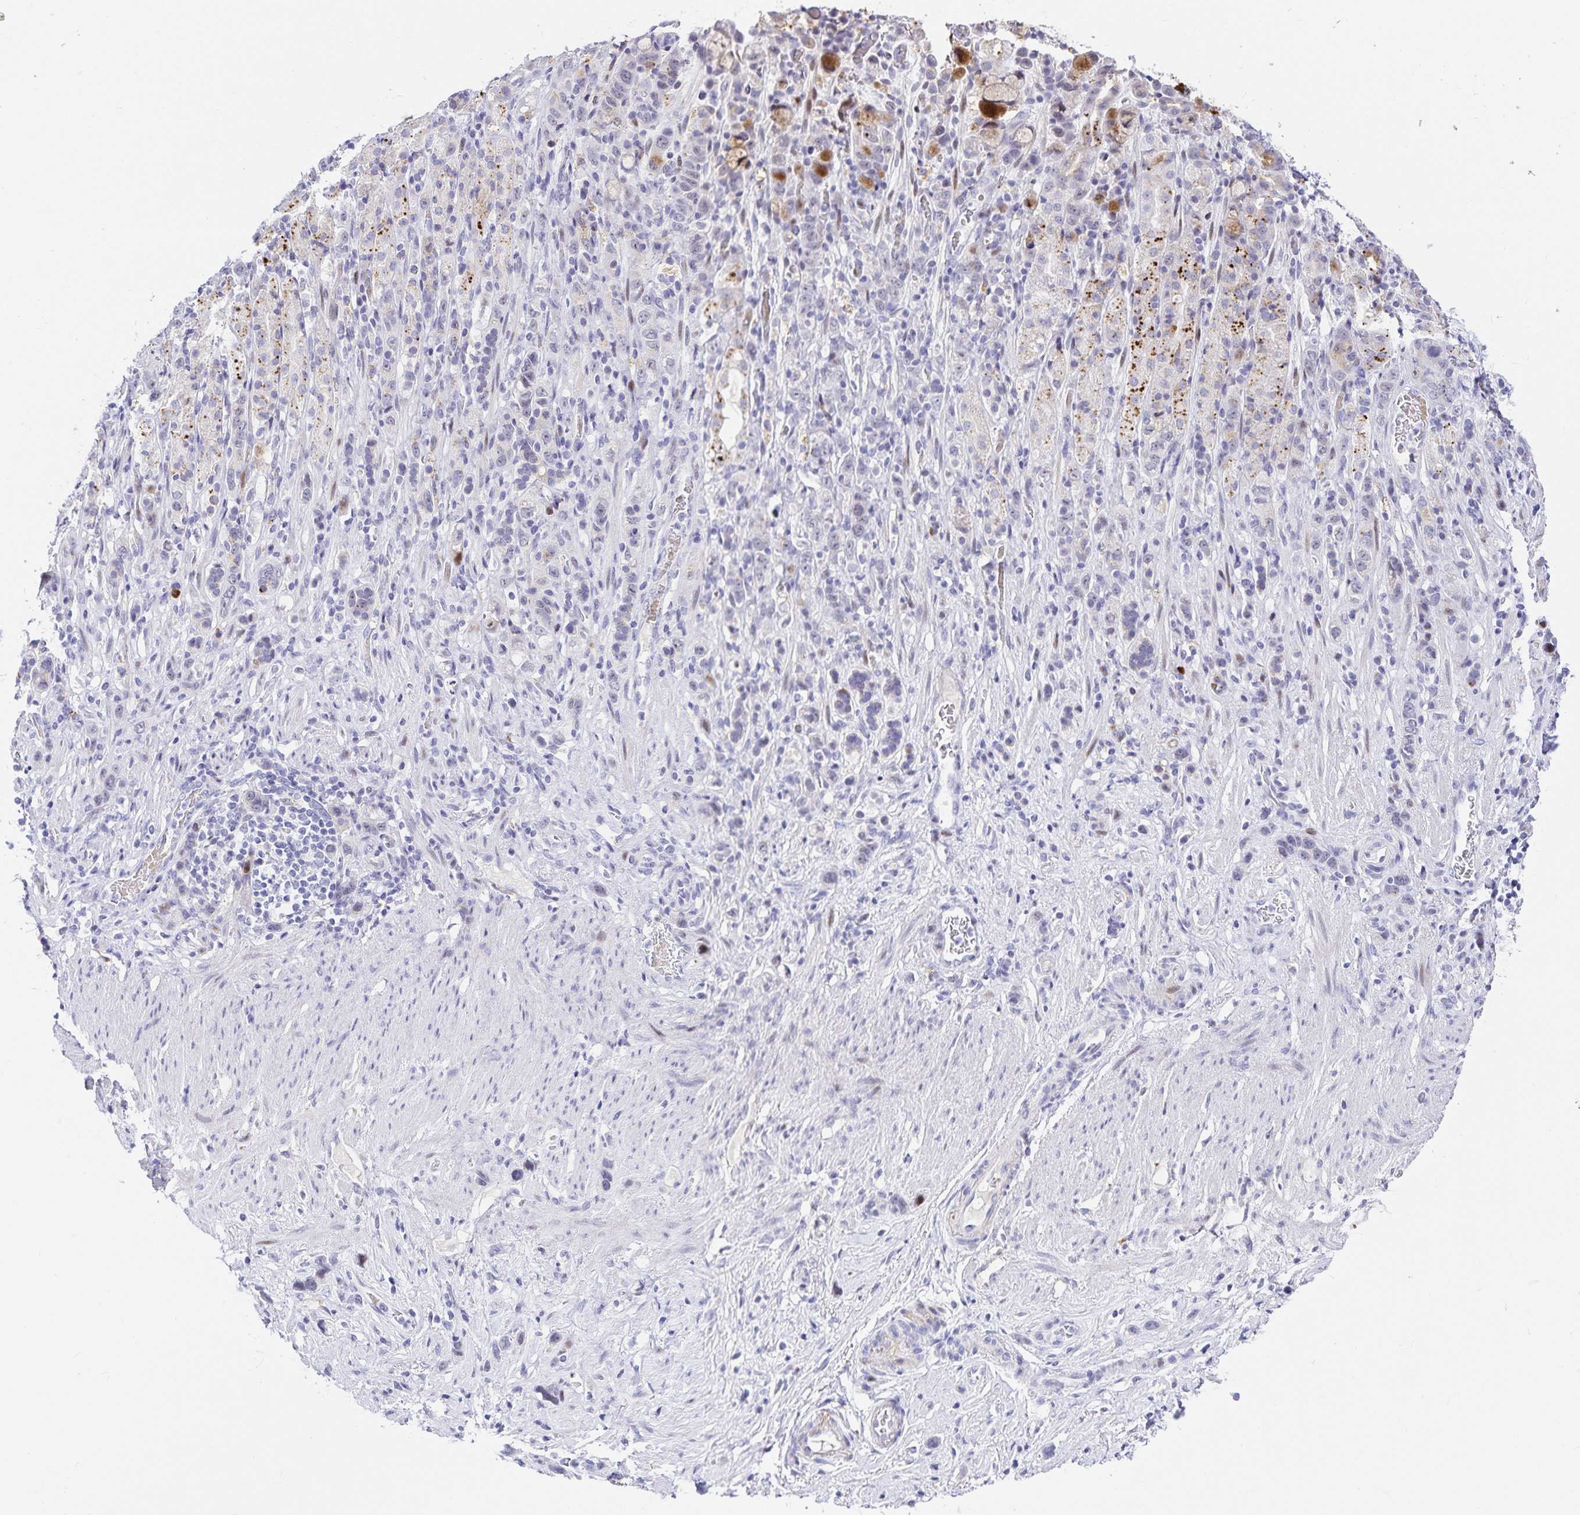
{"staining": {"intensity": "negative", "quantity": "none", "location": "none"}, "tissue": "stomach cancer", "cell_type": "Tumor cells", "image_type": "cancer", "snomed": [{"axis": "morphology", "description": "Adenocarcinoma, NOS"}, {"axis": "topography", "description": "Stomach"}], "caption": "A micrograph of stomach cancer (adenocarcinoma) stained for a protein shows no brown staining in tumor cells.", "gene": "KBTBD13", "patient": {"sex": "female", "age": 65}}